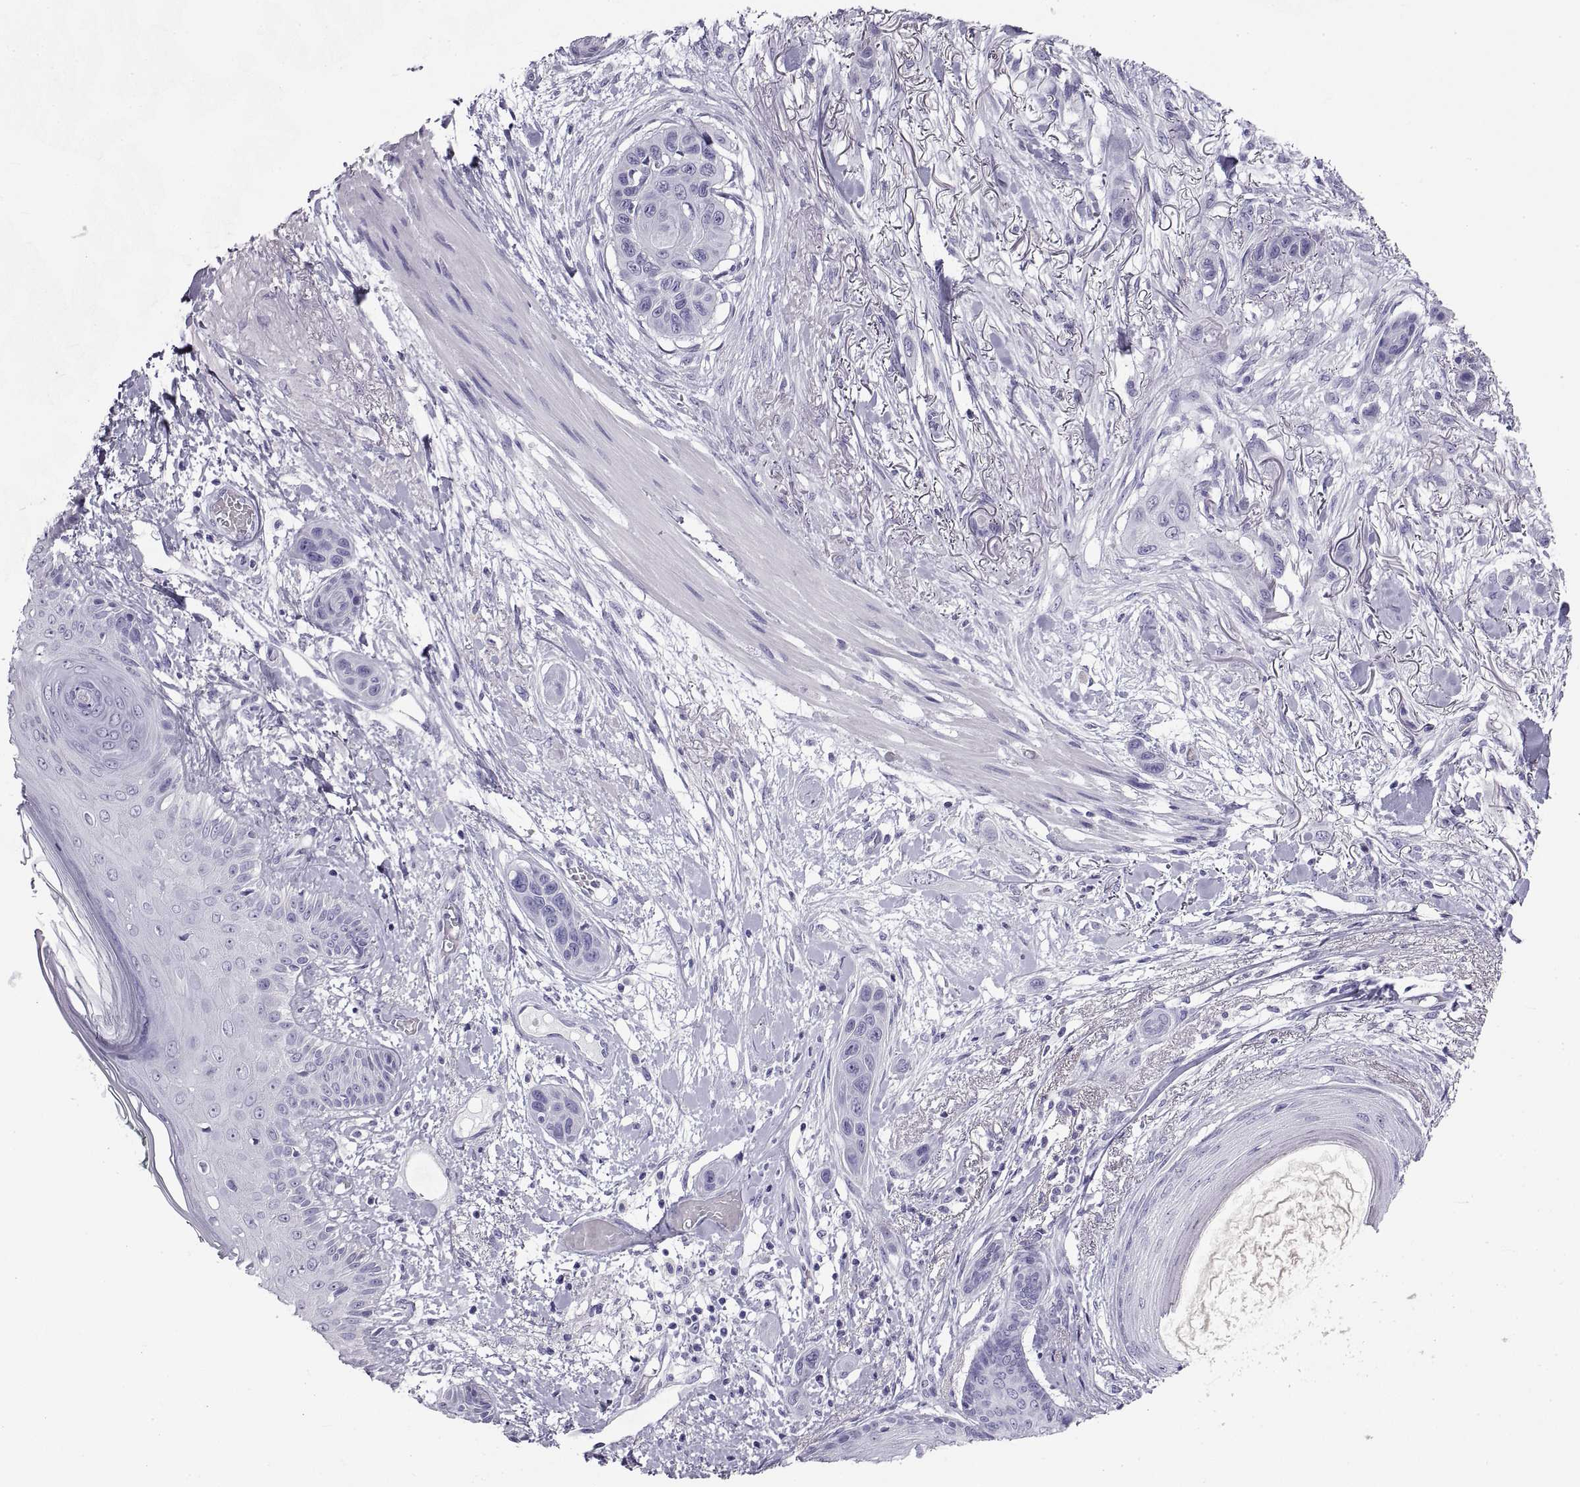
{"staining": {"intensity": "negative", "quantity": "none", "location": "none"}, "tissue": "skin cancer", "cell_type": "Tumor cells", "image_type": "cancer", "snomed": [{"axis": "morphology", "description": "Squamous cell carcinoma, NOS"}, {"axis": "topography", "description": "Skin"}], "caption": "Tumor cells are negative for brown protein staining in skin squamous cell carcinoma.", "gene": "RLBP1", "patient": {"sex": "male", "age": 79}}